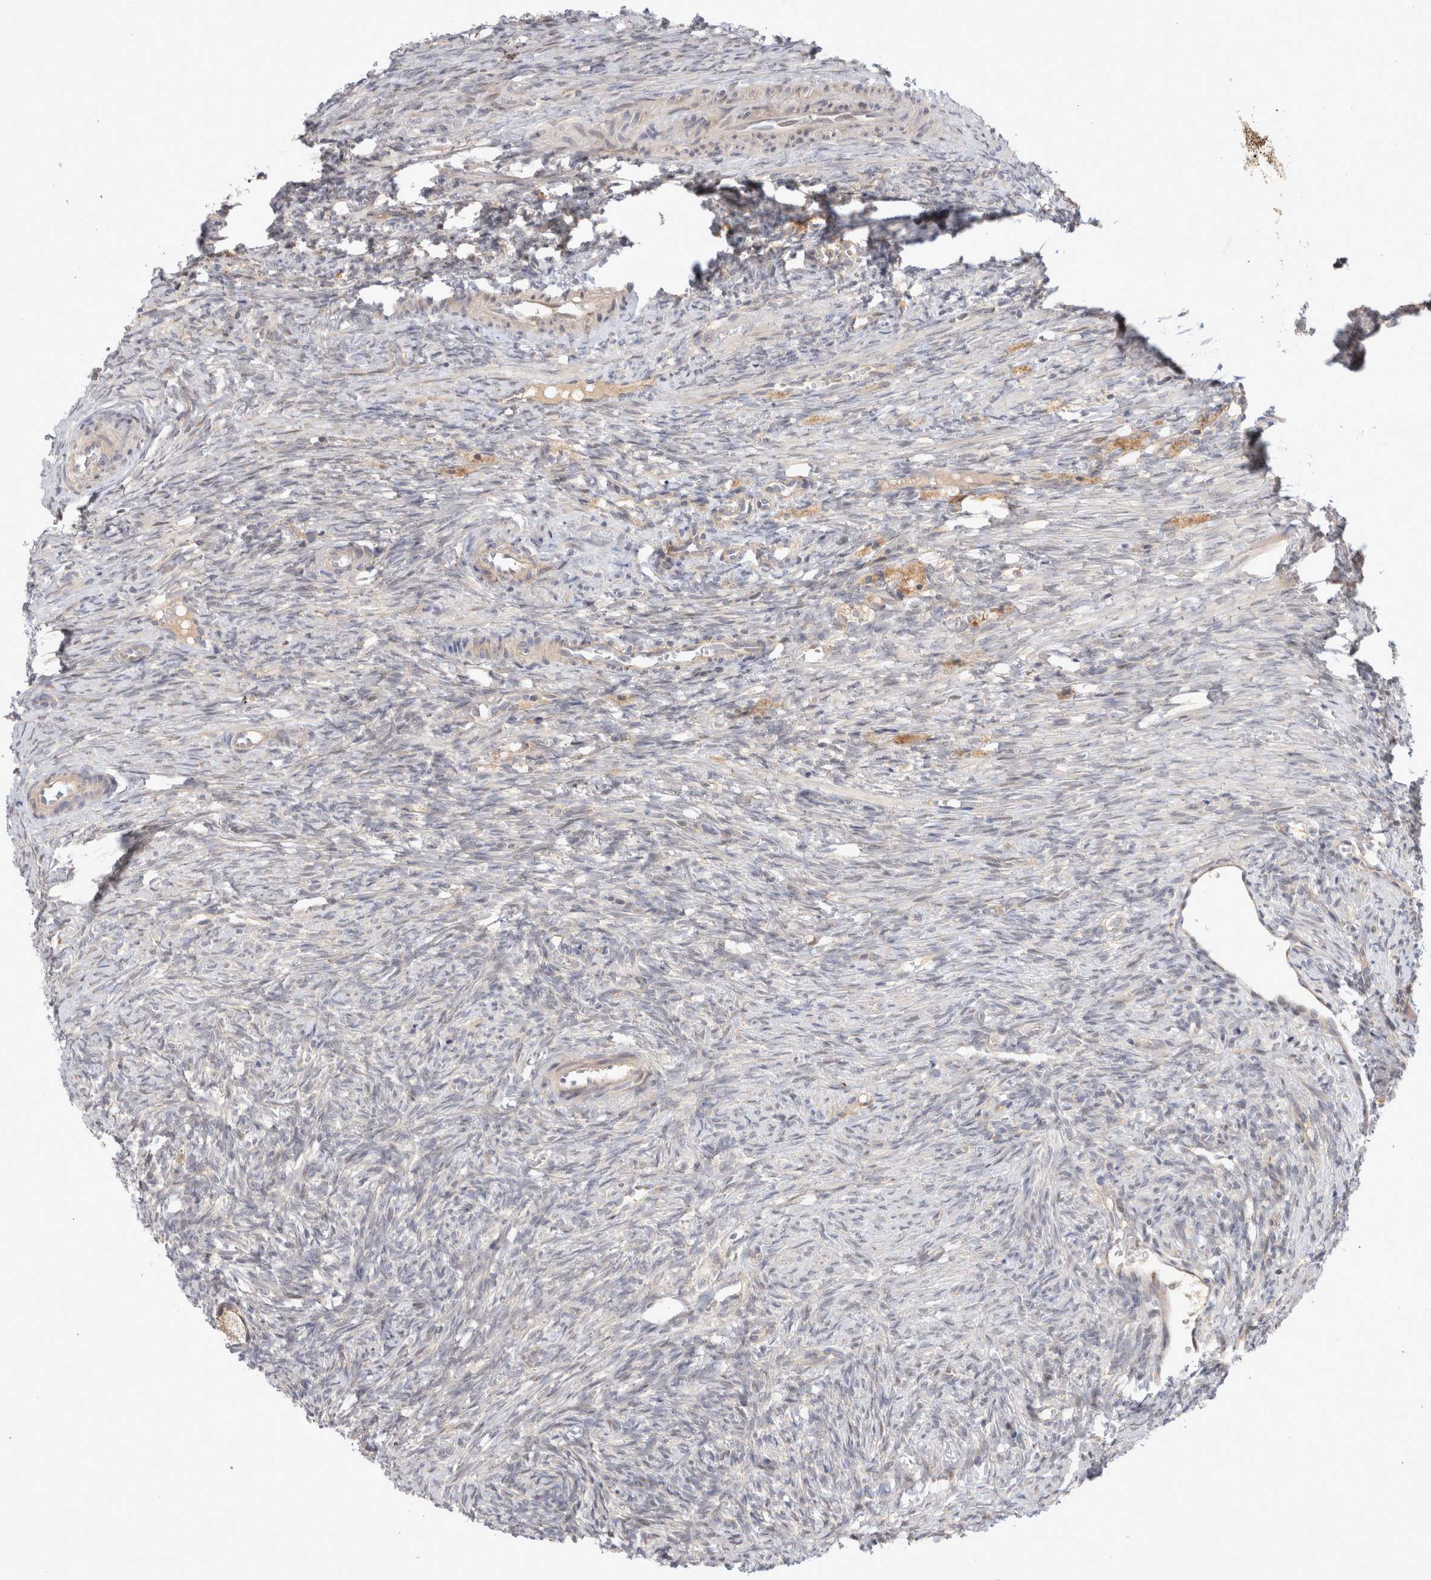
{"staining": {"intensity": "negative", "quantity": "none", "location": "none"}, "tissue": "ovary", "cell_type": "Ovarian stroma cells", "image_type": "normal", "snomed": [{"axis": "morphology", "description": "Normal tissue, NOS"}, {"axis": "topography", "description": "Ovary"}], "caption": "Human ovary stained for a protein using IHC shows no expression in ovarian stroma cells.", "gene": "HTT", "patient": {"sex": "female", "age": 41}}